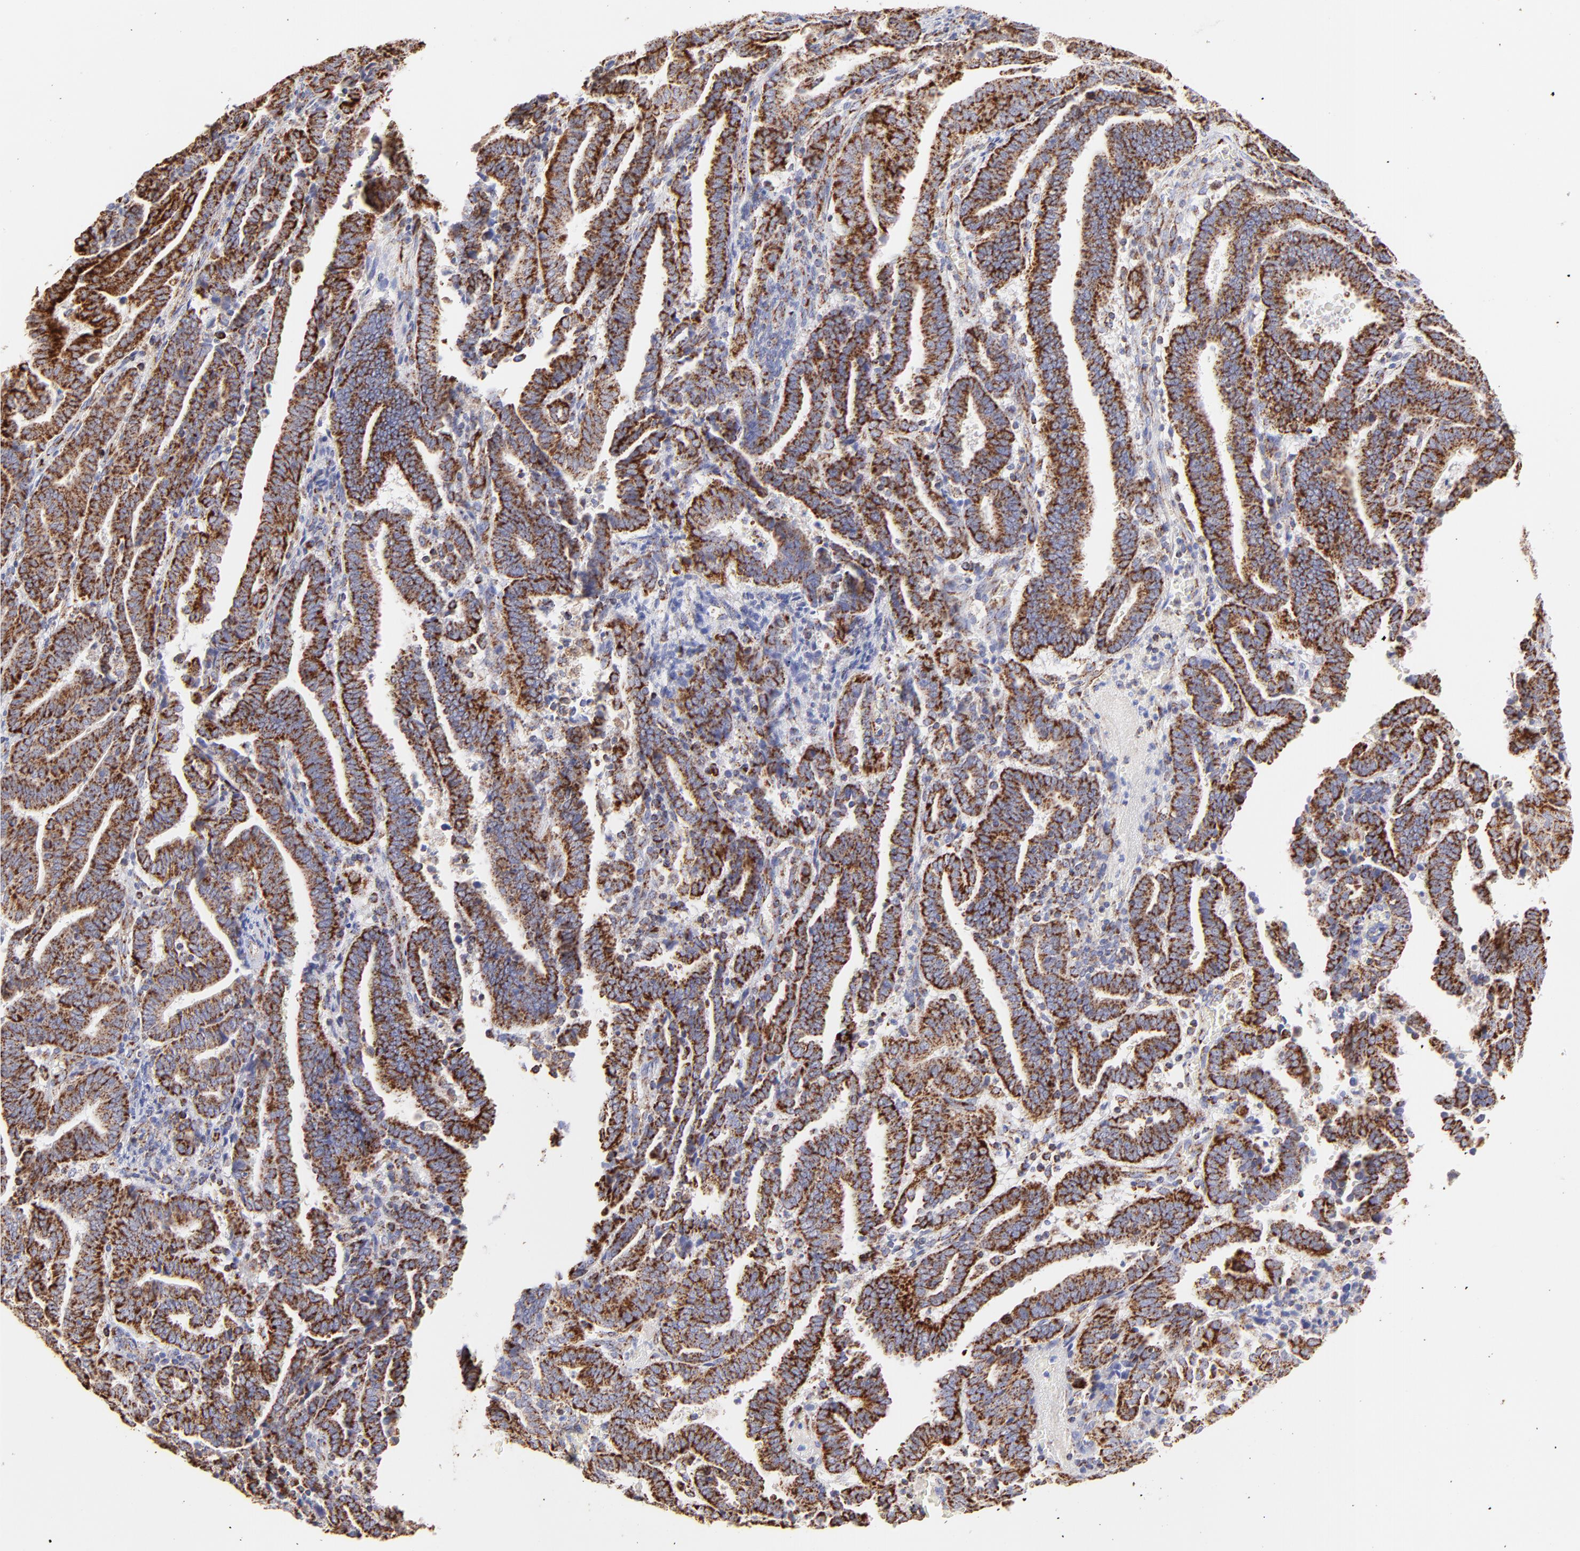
{"staining": {"intensity": "strong", "quantity": ">75%", "location": "cytoplasmic/membranous"}, "tissue": "endometrial cancer", "cell_type": "Tumor cells", "image_type": "cancer", "snomed": [{"axis": "morphology", "description": "Adenocarcinoma, NOS"}, {"axis": "topography", "description": "Uterus"}], "caption": "Immunohistochemical staining of human adenocarcinoma (endometrial) exhibits high levels of strong cytoplasmic/membranous protein staining in approximately >75% of tumor cells. (brown staining indicates protein expression, while blue staining denotes nuclei).", "gene": "ECH1", "patient": {"sex": "female", "age": 83}}